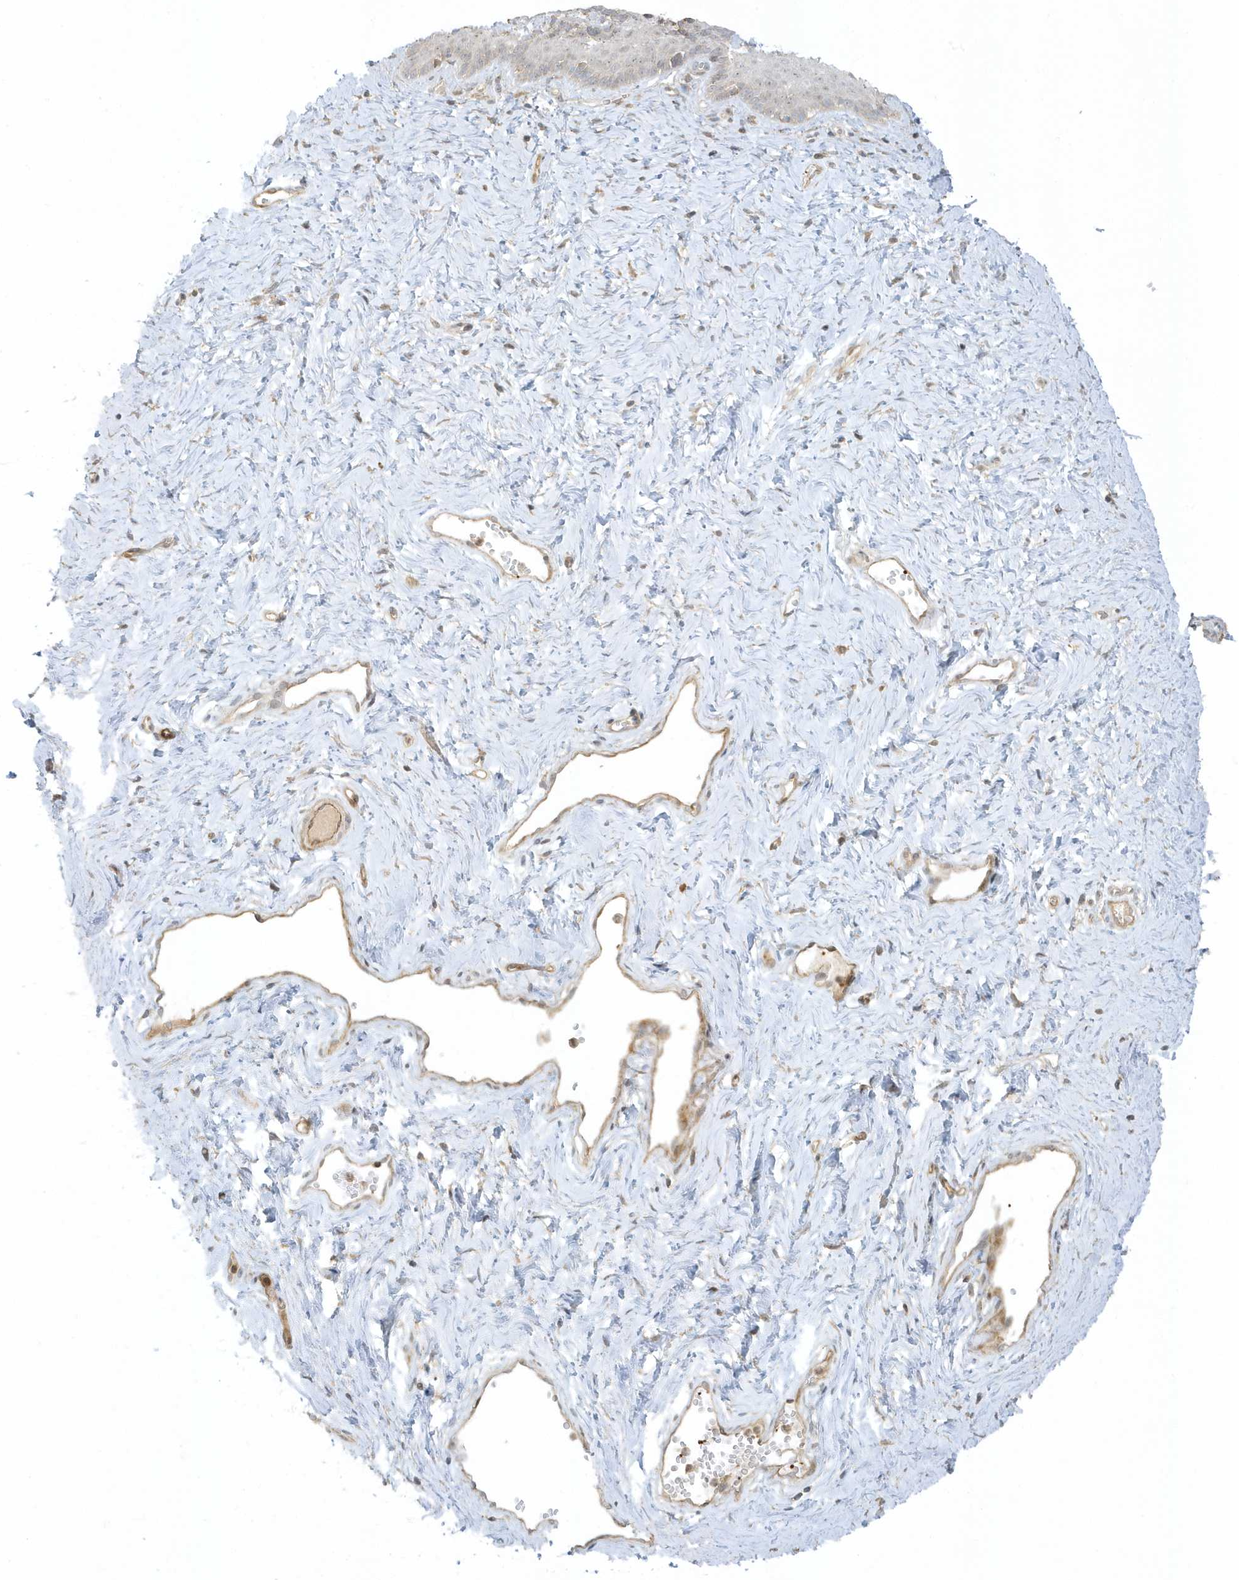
{"staining": {"intensity": "weak", "quantity": "<25%", "location": "nuclear"}, "tissue": "vagina", "cell_type": "Squamous epithelial cells", "image_type": "normal", "snomed": [{"axis": "morphology", "description": "Normal tissue, NOS"}, {"axis": "topography", "description": "Vagina"}], "caption": "IHC histopathology image of unremarkable vagina: human vagina stained with DAB demonstrates no significant protein staining in squamous epithelial cells.", "gene": "ZBTB8A", "patient": {"sex": "female", "age": 32}}